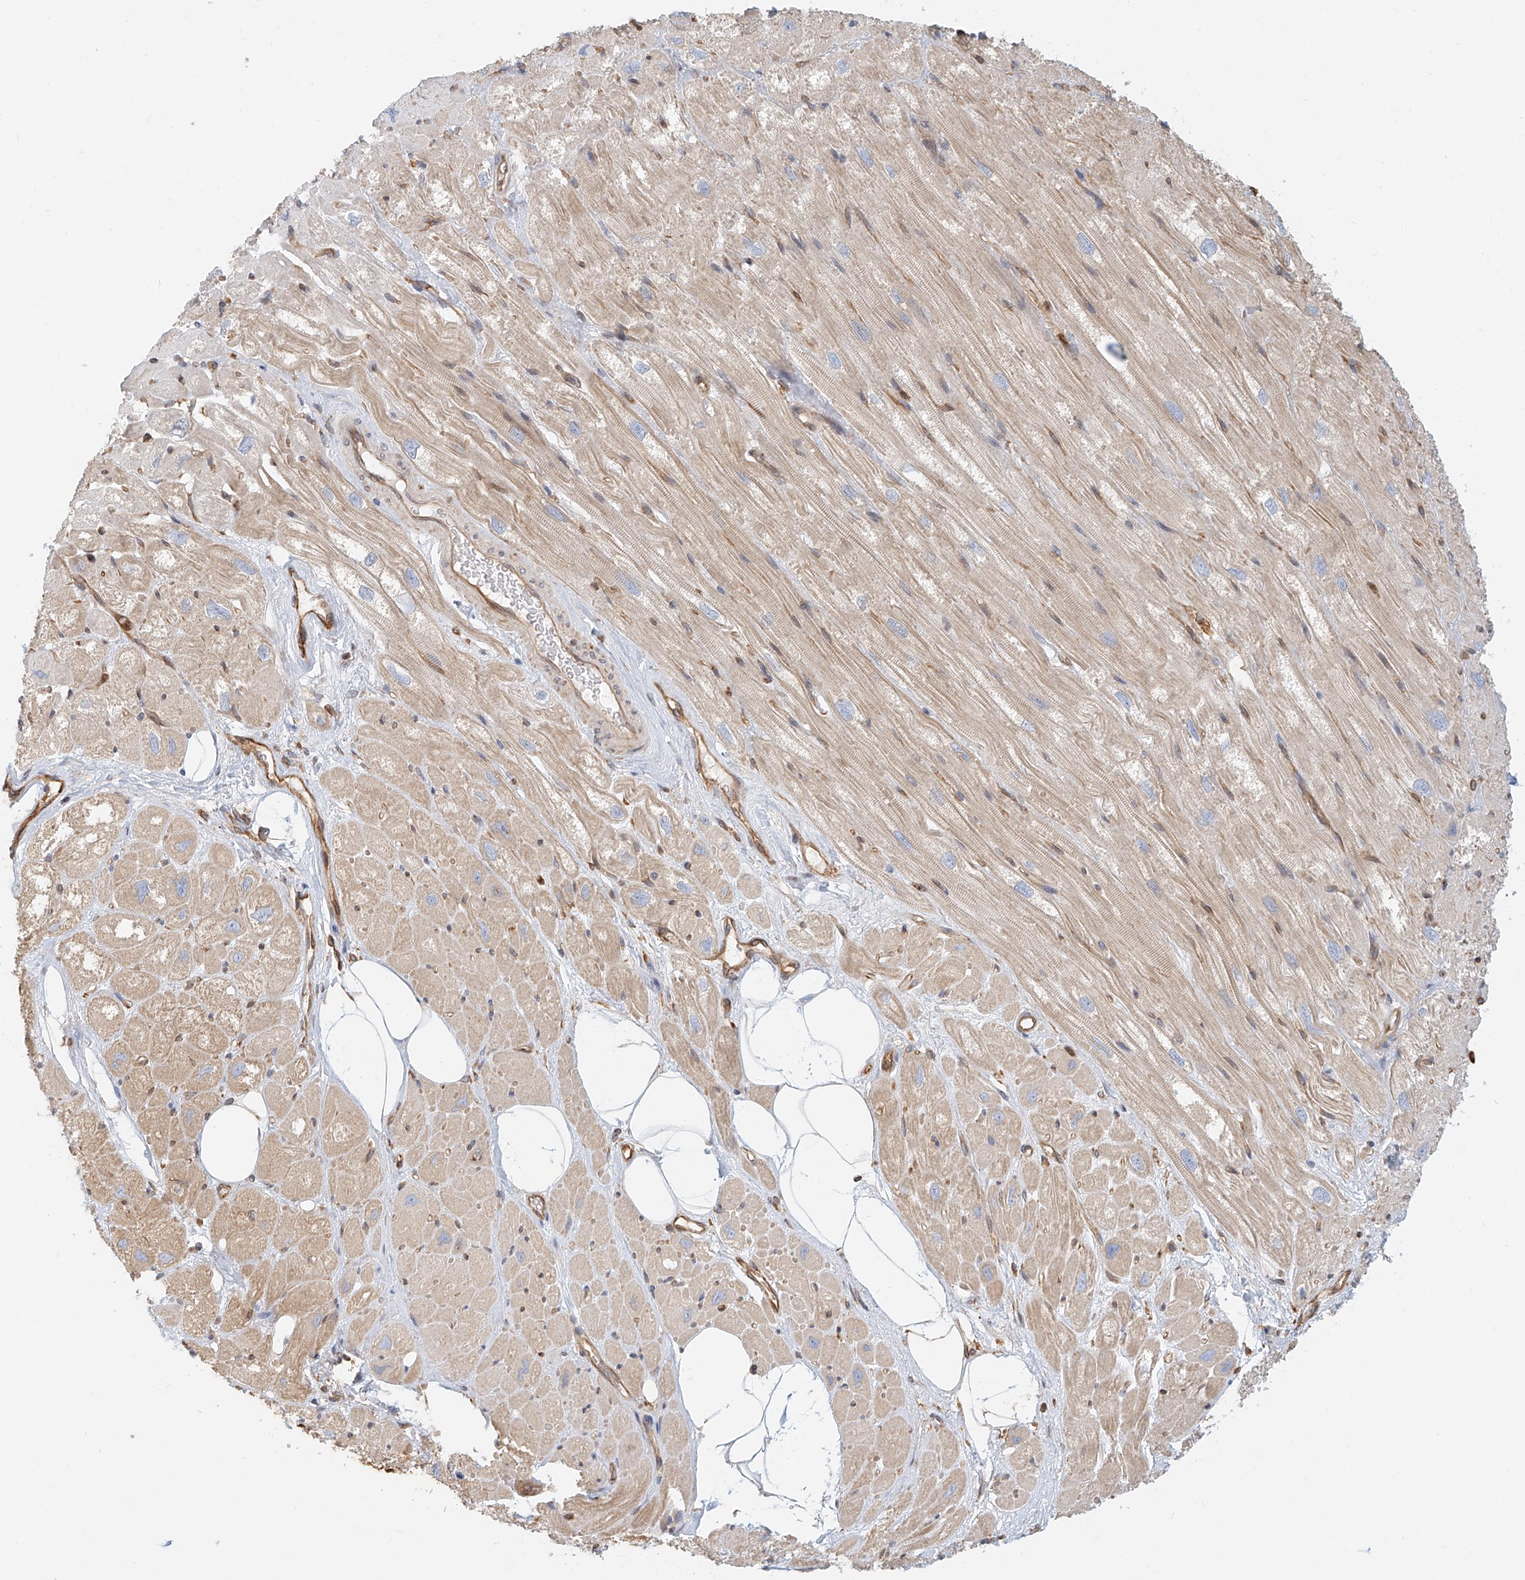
{"staining": {"intensity": "weak", "quantity": "25%-75%", "location": "cytoplasmic/membranous"}, "tissue": "heart muscle", "cell_type": "Cardiomyocytes", "image_type": "normal", "snomed": [{"axis": "morphology", "description": "Normal tissue, NOS"}, {"axis": "topography", "description": "Heart"}], "caption": "Benign heart muscle demonstrates weak cytoplasmic/membranous expression in approximately 25%-75% of cardiomyocytes, visualized by immunohistochemistry. The protein of interest is stained brown, and the nuclei are stained in blue (DAB (3,3'-diaminobenzidine) IHC with brightfield microscopy, high magnification).", "gene": "DHRS7", "patient": {"sex": "male", "age": 50}}